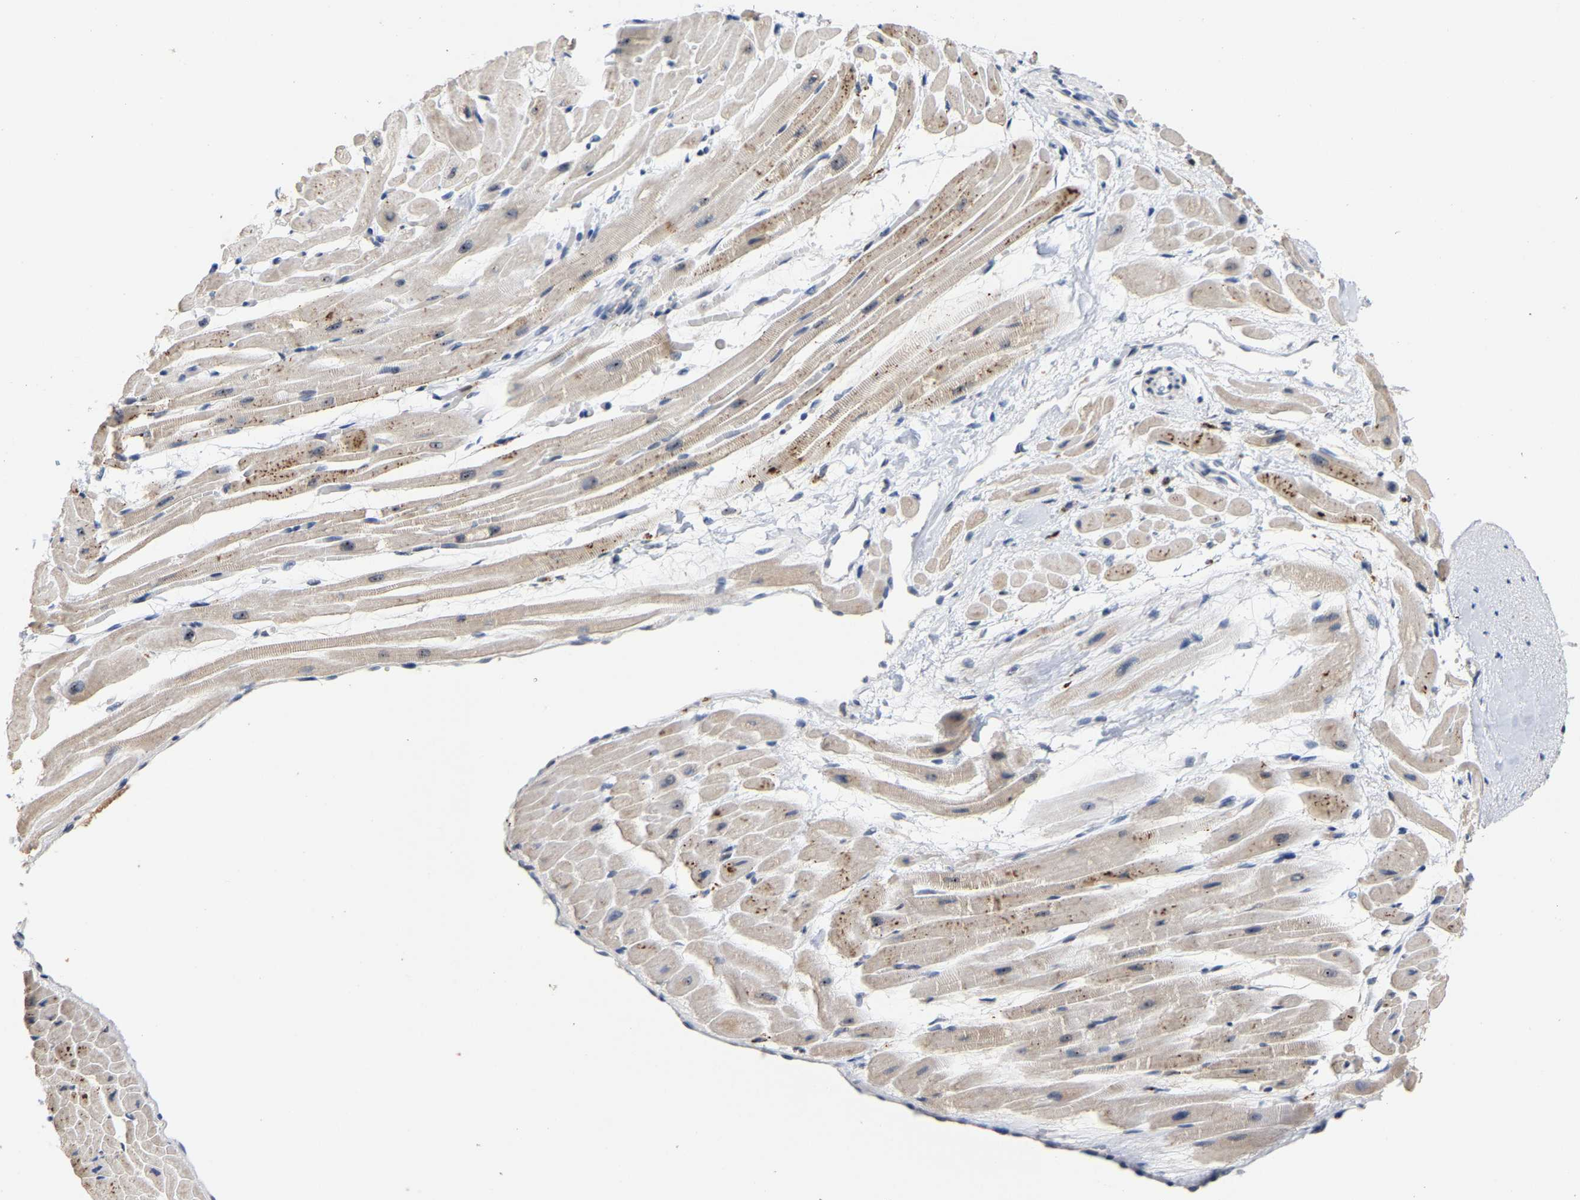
{"staining": {"intensity": "moderate", "quantity": "25%-75%", "location": "cytoplasmic/membranous"}, "tissue": "heart muscle", "cell_type": "Cardiomyocytes", "image_type": "normal", "snomed": [{"axis": "morphology", "description": "Normal tissue, NOS"}, {"axis": "topography", "description": "Heart"}], "caption": "Unremarkable heart muscle exhibits moderate cytoplasmic/membranous expression in about 25%-75% of cardiomyocytes, visualized by immunohistochemistry.", "gene": "NOP58", "patient": {"sex": "male", "age": 45}}